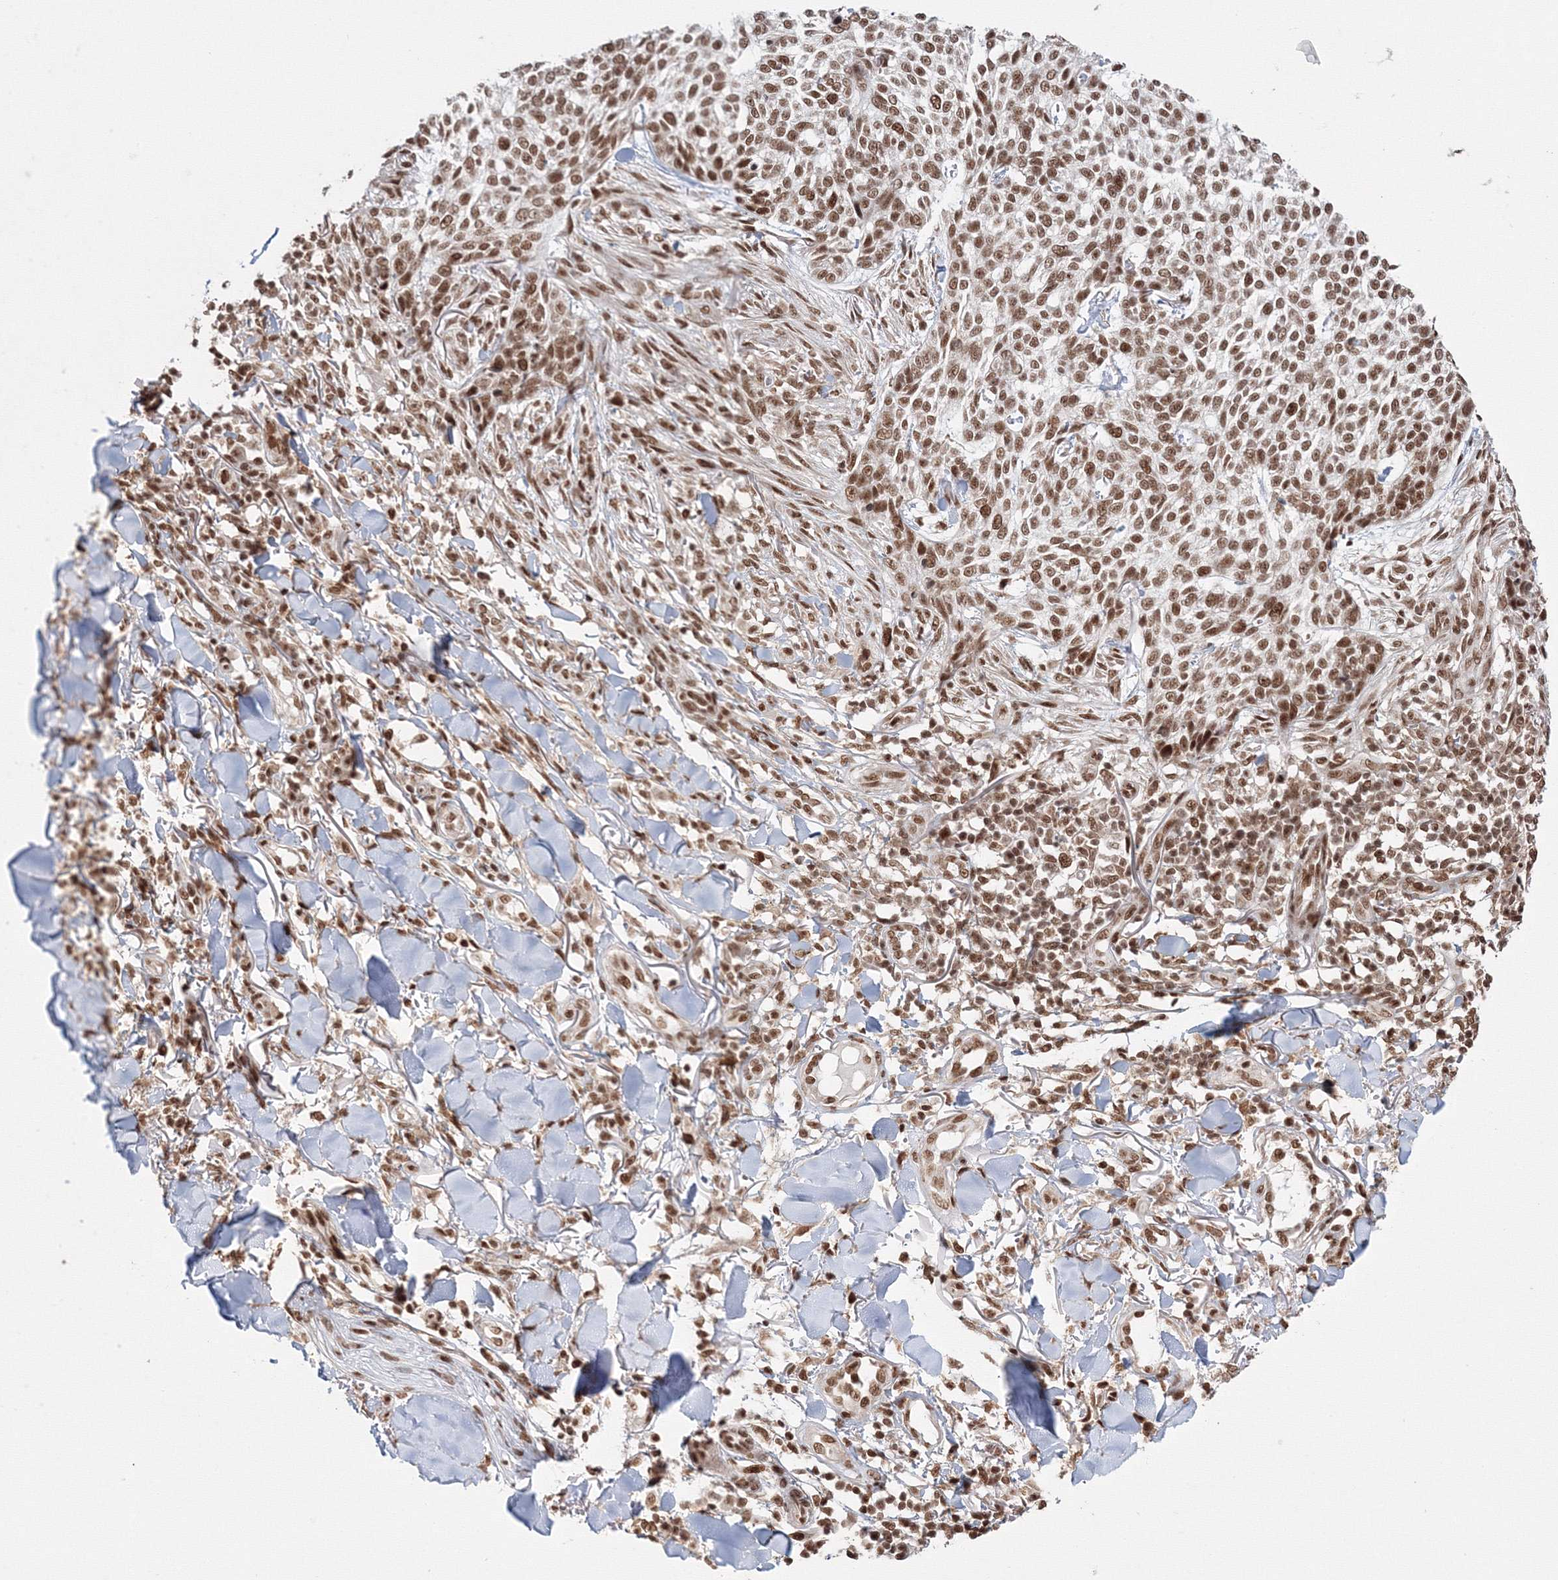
{"staining": {"intensity": "moderate", "quantity": ">75%", "location": "nuclear"}, "tissue": "skin cancer", "cell_type": "Tumor cells", "image_type": "cancer", "snomed": [{"axis": "morphology", "description": "Basal cell carcinoma"}, {"axis": "topography", "description": "Skin"}], "caption": "An image of skin cancer (basal cell carcinoma) stained for a protein demonstrates moderate nuclear brown staining in tumor cells. The staining was performed using DAB (3,3'-diaminobenzidine) to visualize the protein expression in brown, while the nuclei were stained in blue with hematoxylin (Magnification: 20x).", "gene": "KIF20A", "patient": {"sex": "female", "age": 64}}